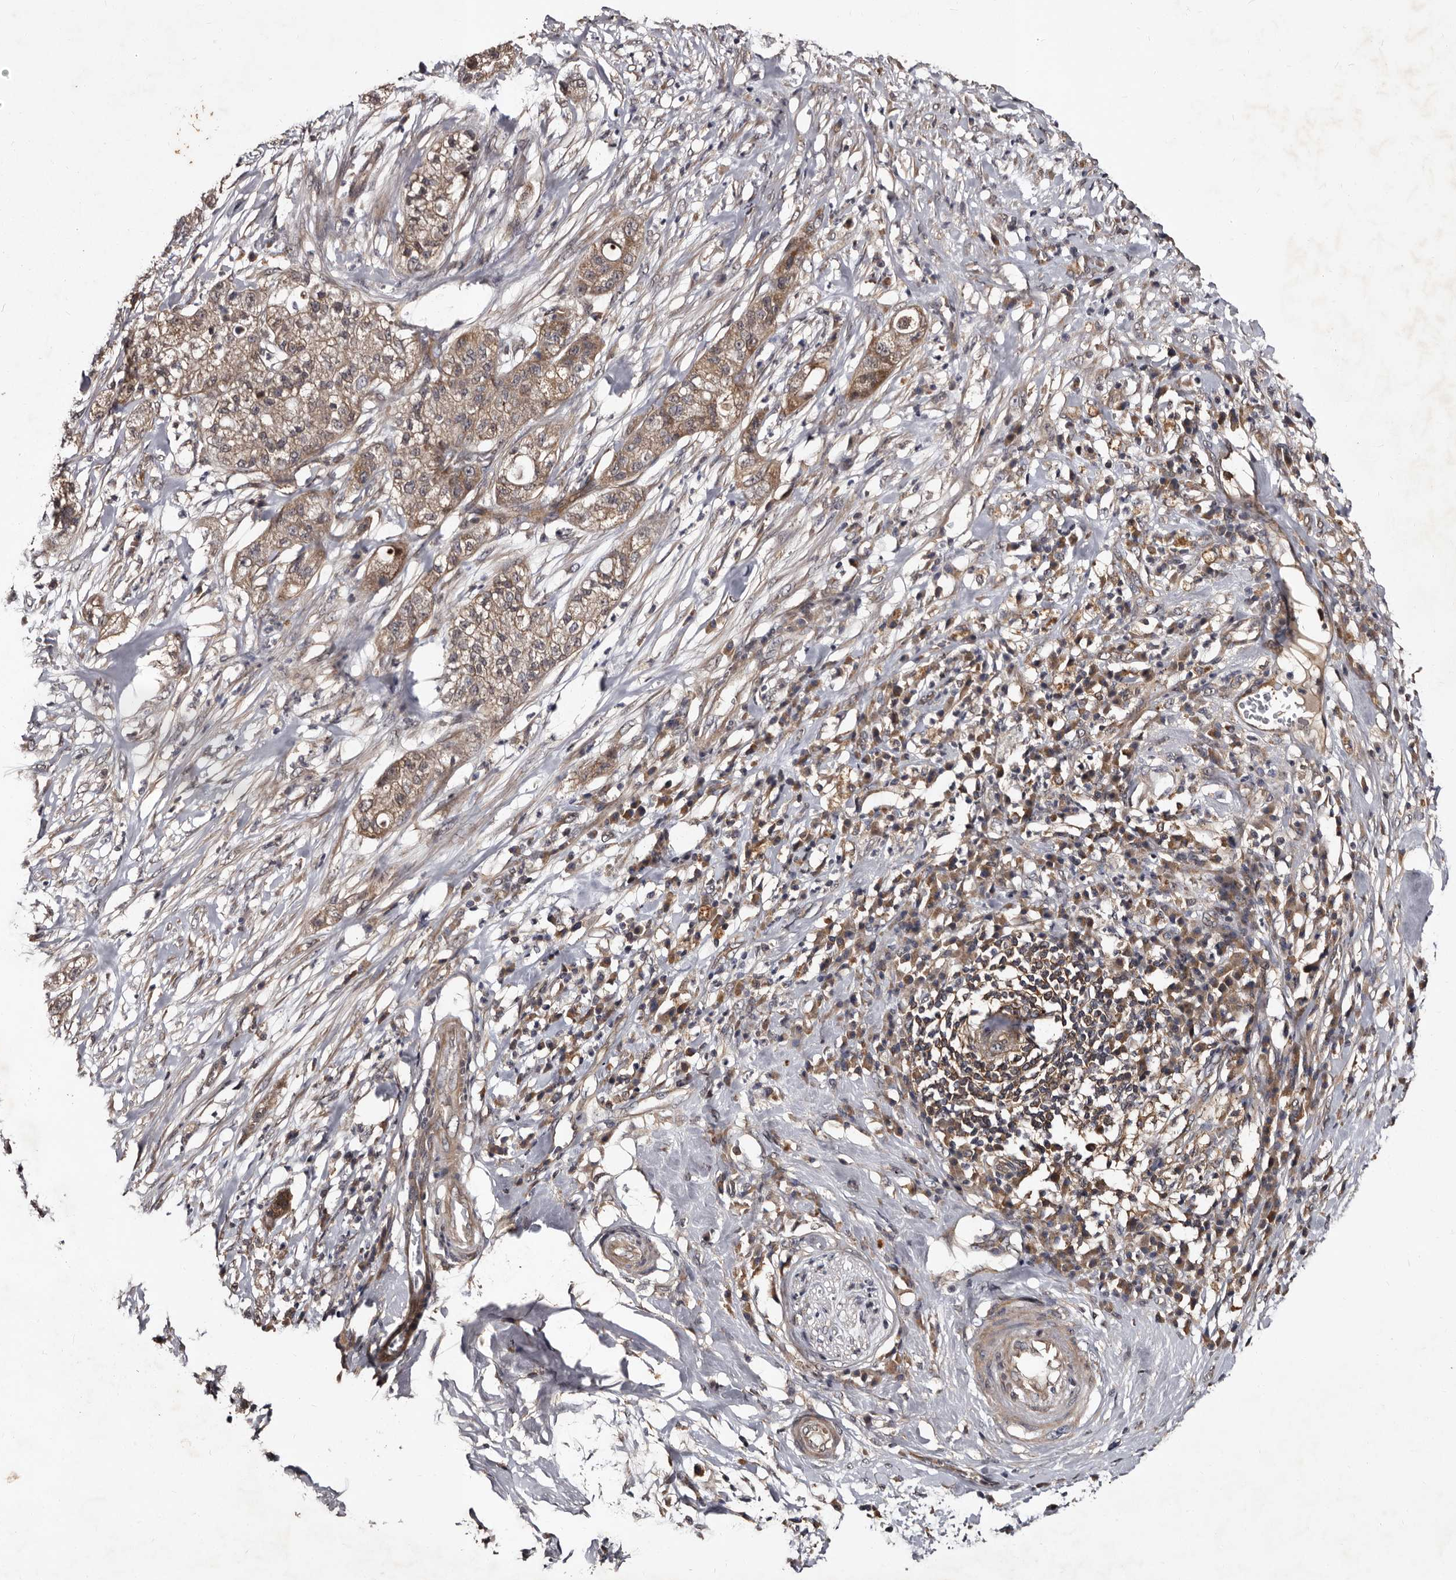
{"staining": {"intensity": "weak", "quantity": ">75%", "location": "cytoplasmic/membranous"}, "tissue": "pancreatic cancer", "cell_type": "Tumor cells", "image_type": "cancer", "snomed": [{"axis": "morphology", "description": "Adenocarcinoma, NOS"}, {"axis": "topography", "description": "Pancreas"}], "caption": "Weak cytoplasmic/membranous staining is identified in approximately >75% of tumor cells in adenocarcinoma (pancreatic).", "gene": "MKRN3", "patient": {"sex": "female", "age": 78}}